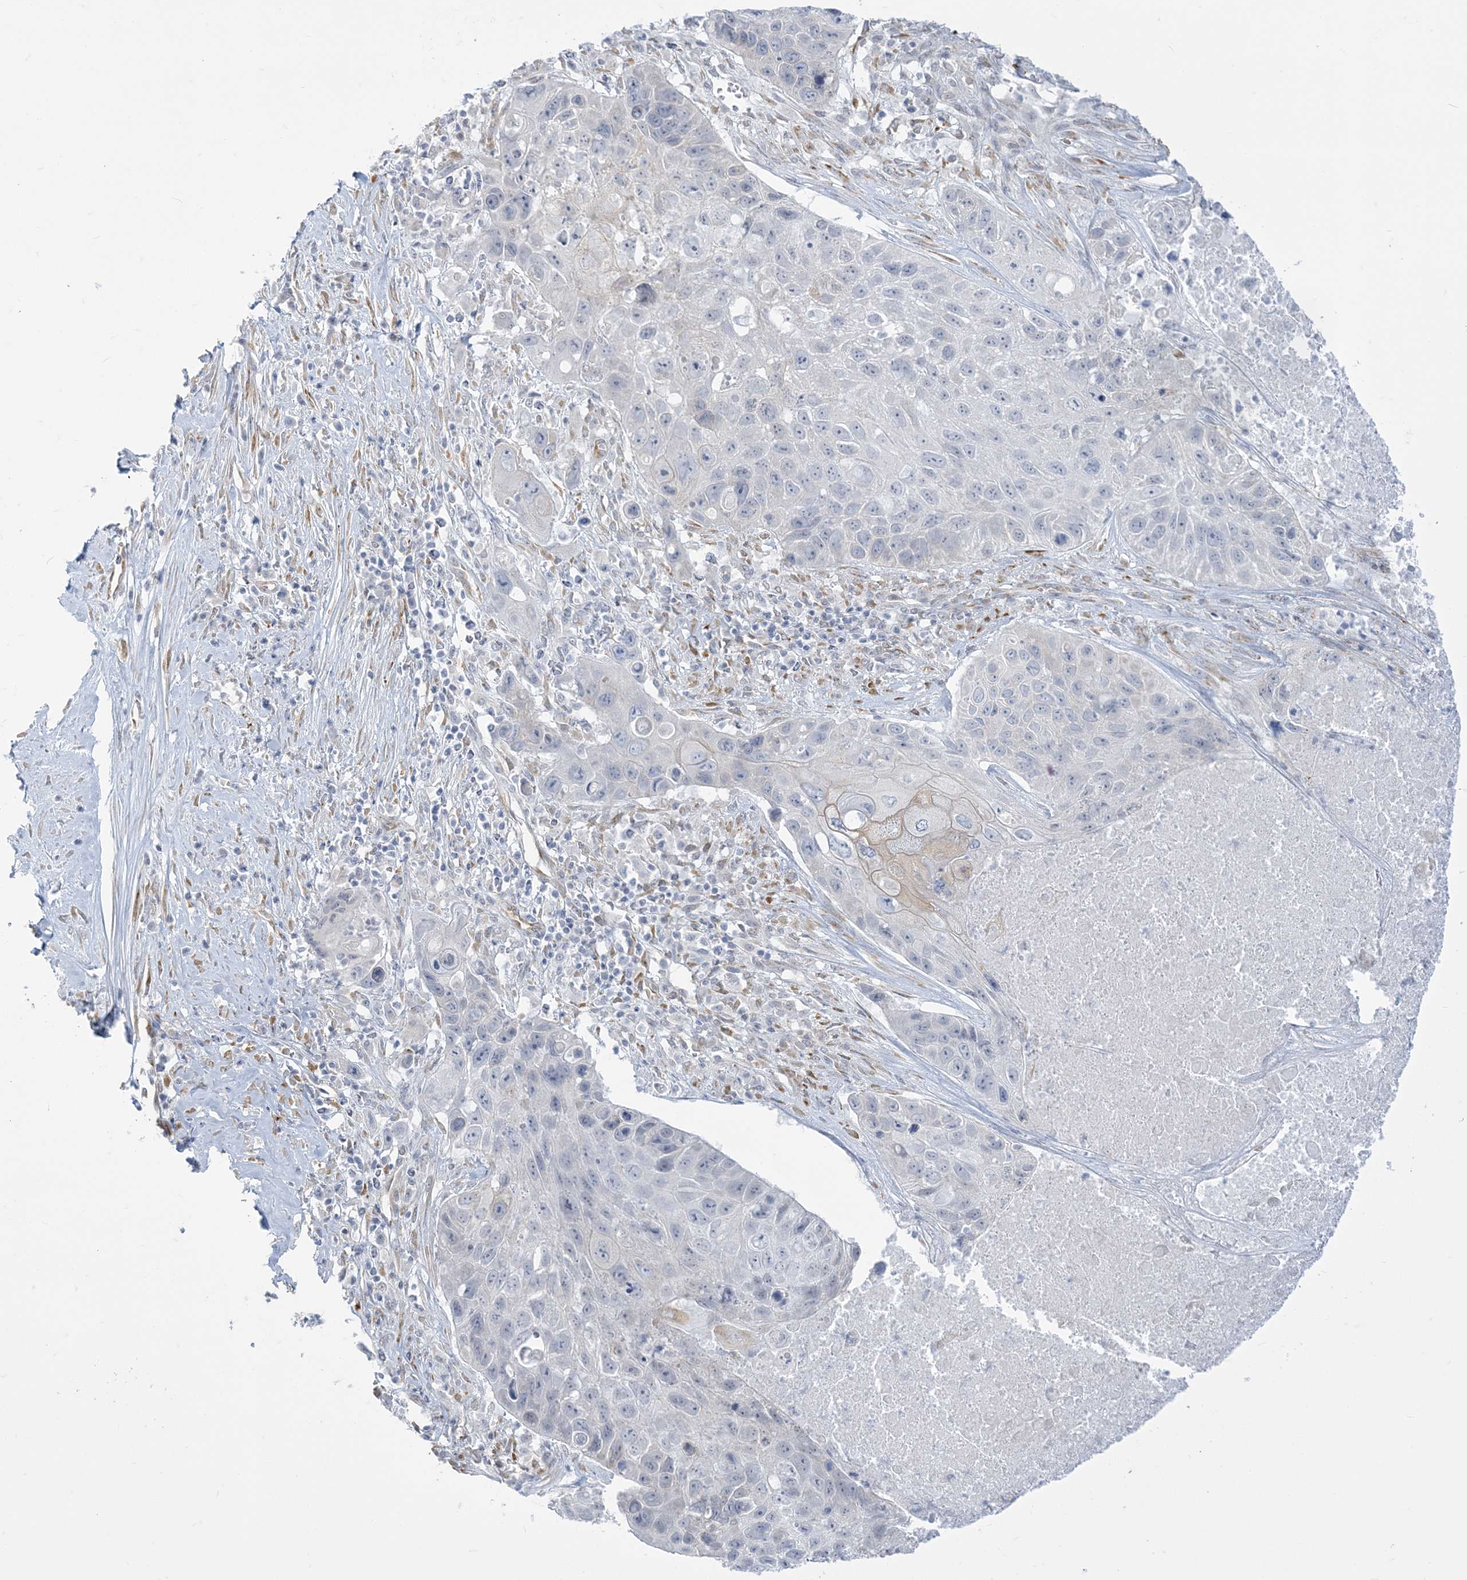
{"staining": {"intensity": "negative", "quantity": "none", "location": "none"}, "tissue": "lung cancer", "cell_type": "Tumor cells", "image_type": "cancer", "snomed": [{"axis": "morphology", "description": "Squamous cell carcinoma, NOS"}, {"axis": "topography", "description": "Lung"}], "caption": "IHC of lung cancer reveals no expression in tumor cells. (Brightfield microscopy of DAB immunohistochemistry (IHC) at high magnification).", "gene": "ZC3H6", "patient": {"sex": "male", "age": 61}}